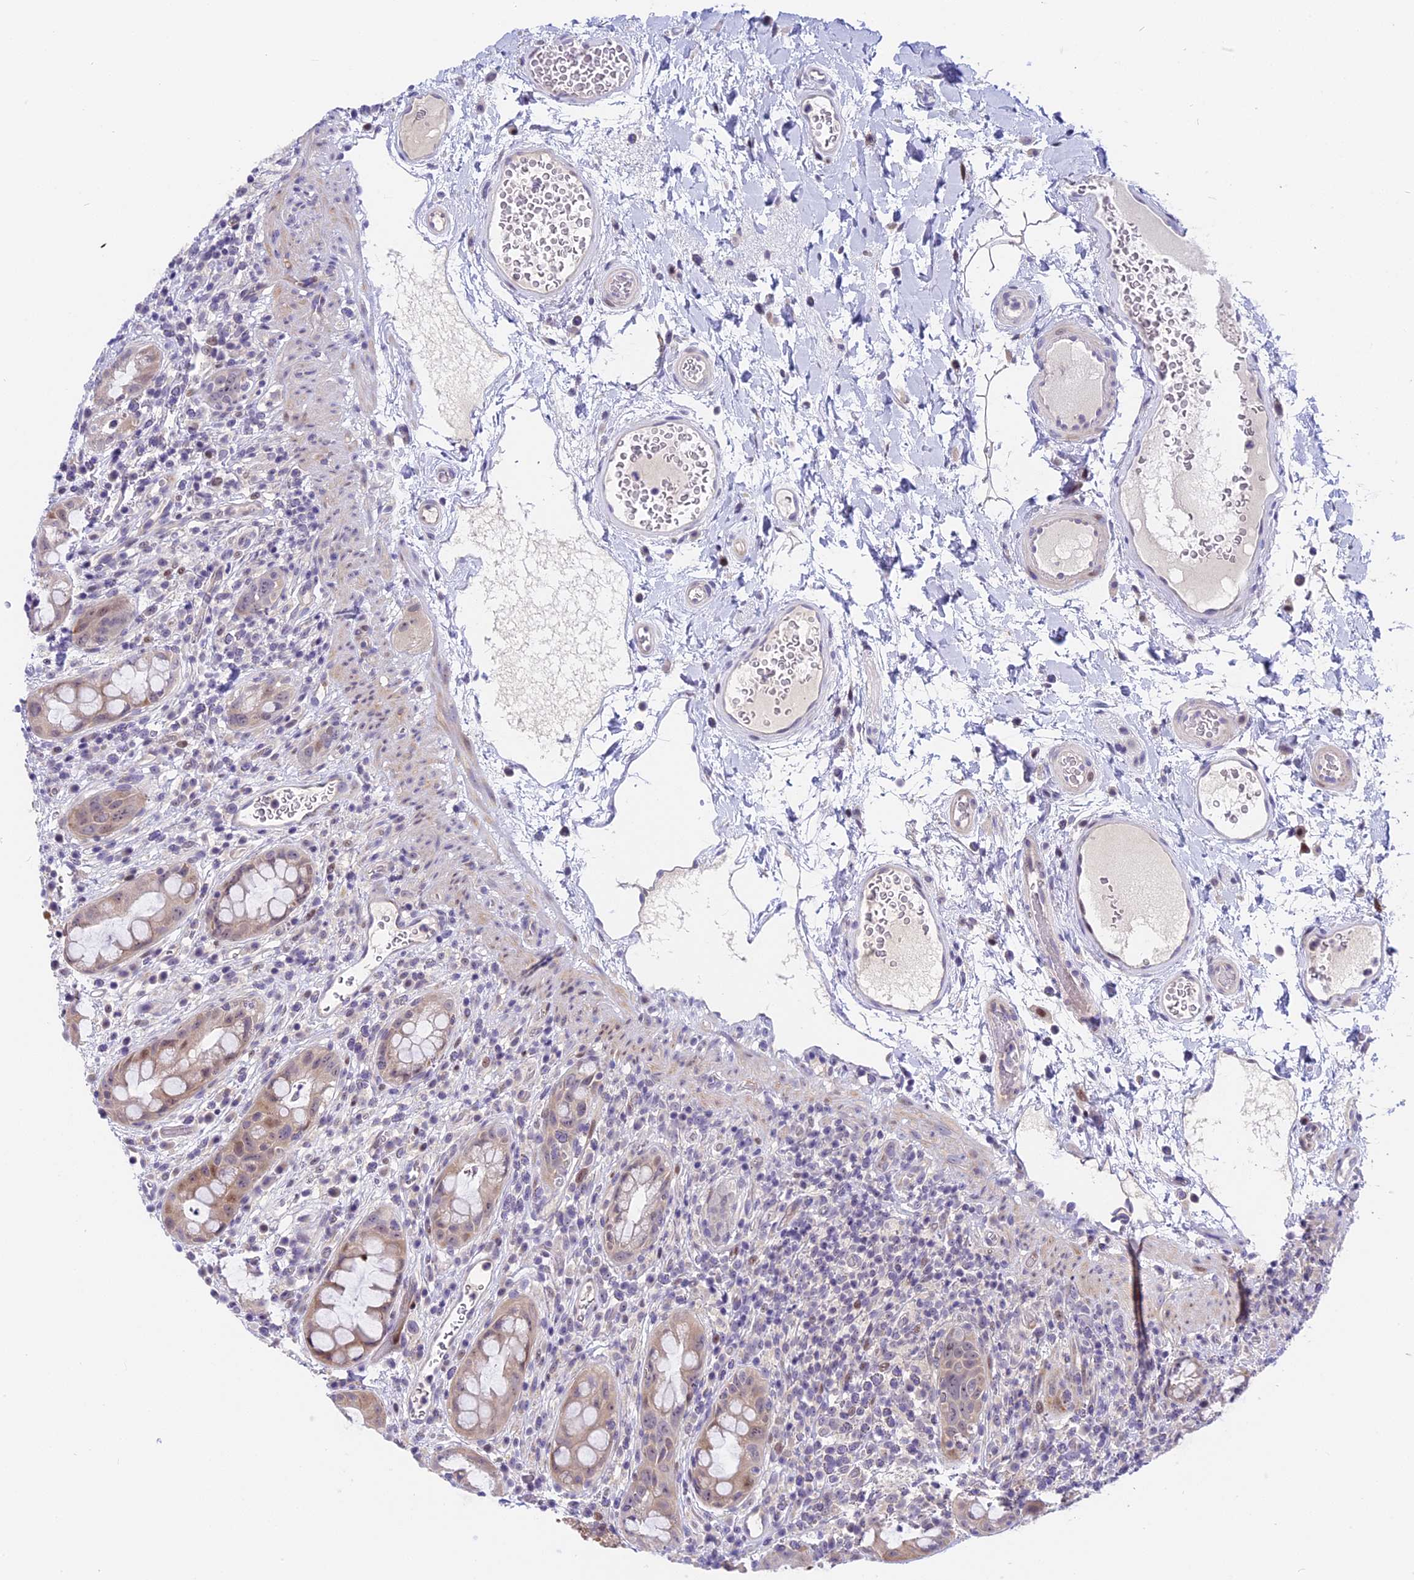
{"staining": {"intensity": "moderate", "quantity": "25%-75%", "location": "cytoplasmic/membranous,nuclear"}, "tissue": "rectum", "cell_type": "Glandular cells", "image_type": "normal", "snomed": [{"axis": "morphology", "description": "Normal tissue, NOS"}, {"axis": "topography", "description": "Rectum"}], "caption": "Benign rectum displays moderate cytoplasmic/membranous,nuclear expression in approximately 25%-75% of glandular cells, visualized by immunohistochemistry. (IHC, brightfield microscopy, high magnification).", "gene": "MIDN", "patient": {"sex": "female", "age": 57}}